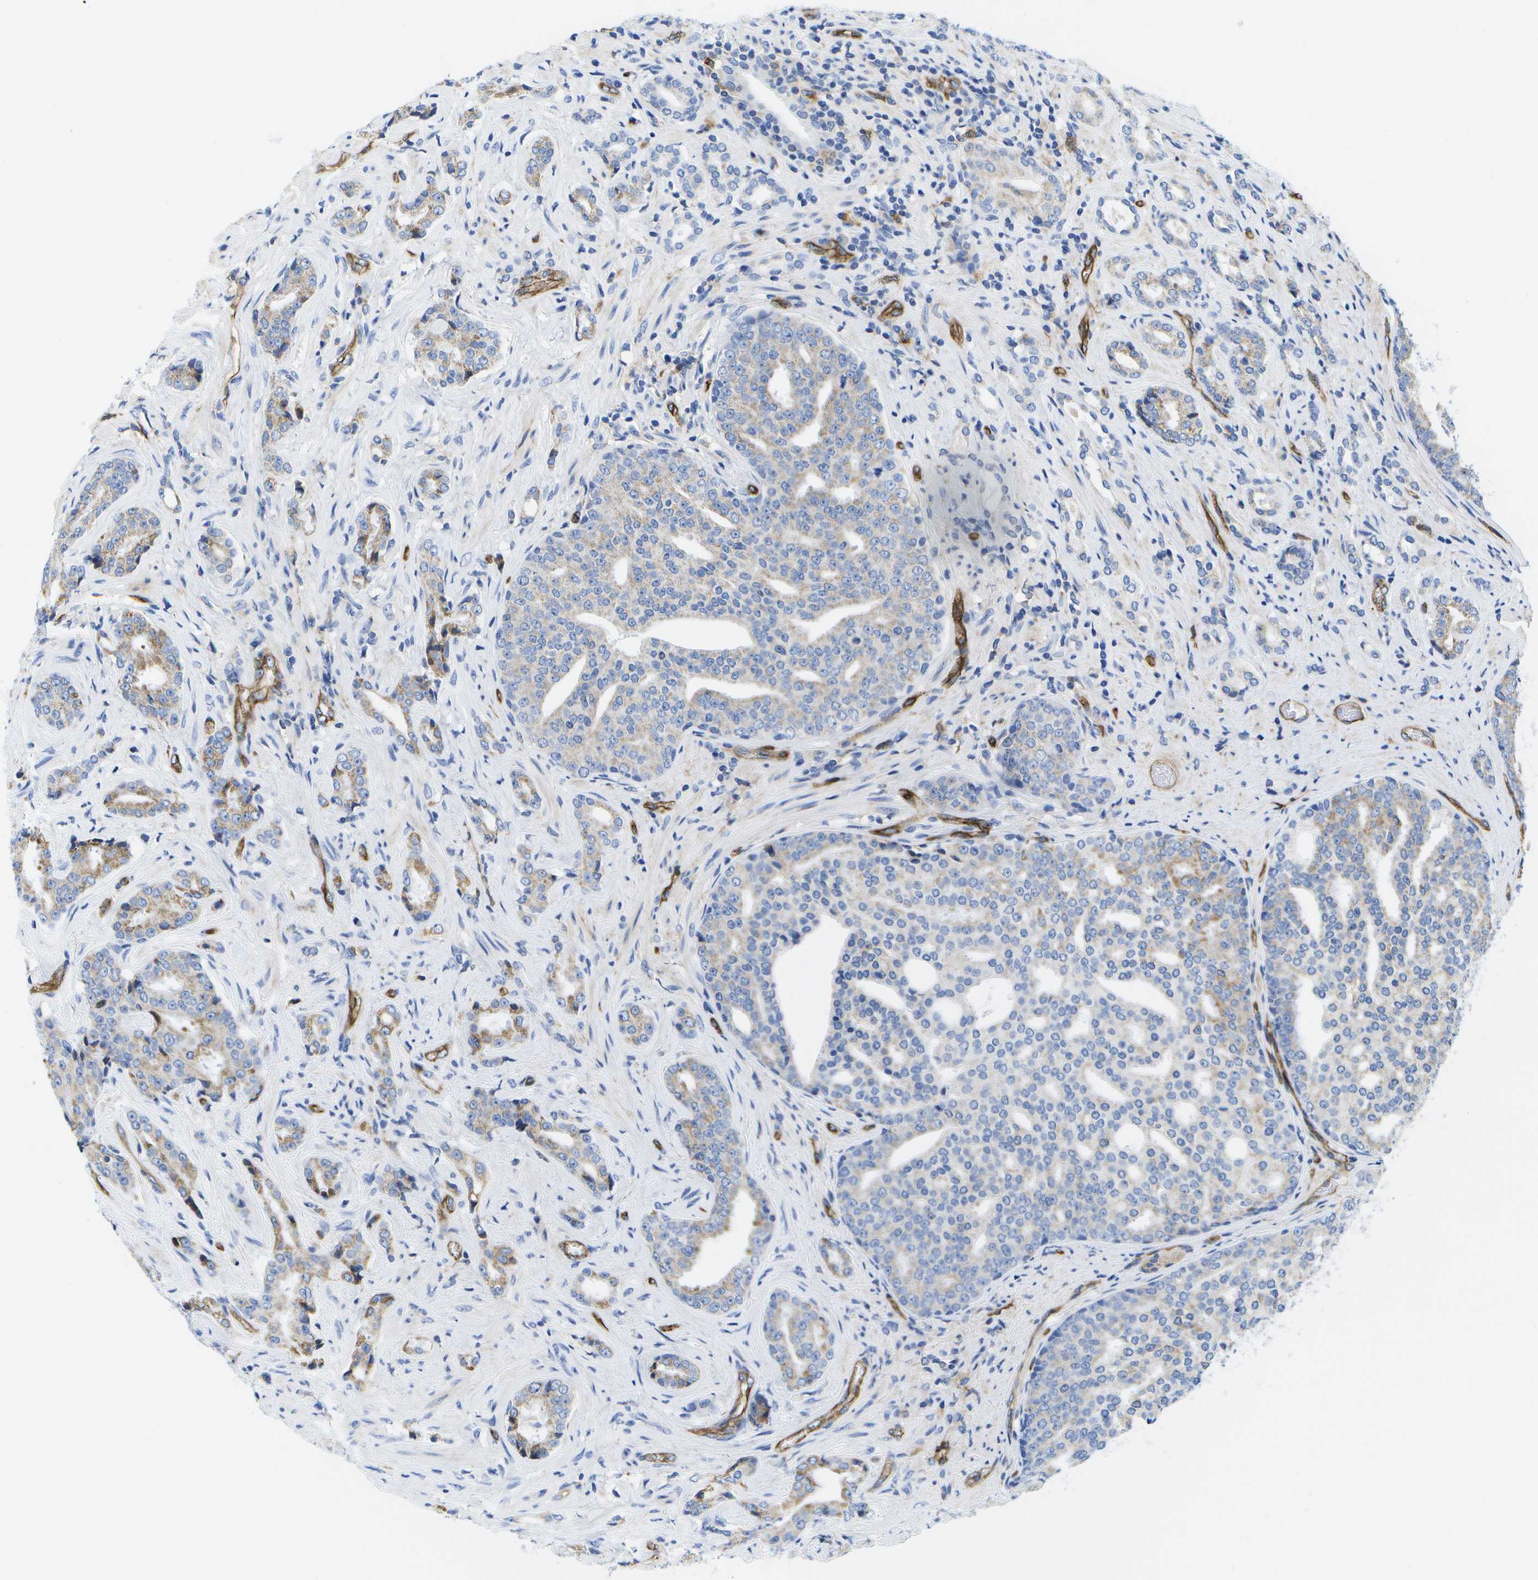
{"staining": {"intensity": "weak", "quantity": "<25%", "location": "cytoplasmic/membranous"}, "tissue": "prostate cancer", "cell_type": "Tumor cells", "image_type": "cancer", "snomed": [{"axis": "morphology", "description": "Adenocarcinoma, High grade"}, {"axis": "topography", "description": "Prostate"}], "caption": "A micrograph of high-grade adenocarcinoma (prostate) stained for a protein exhibits no brown staining in tumor cells.", "gene": "DYSF", "patient": {"sex": "male", "age": 71}}